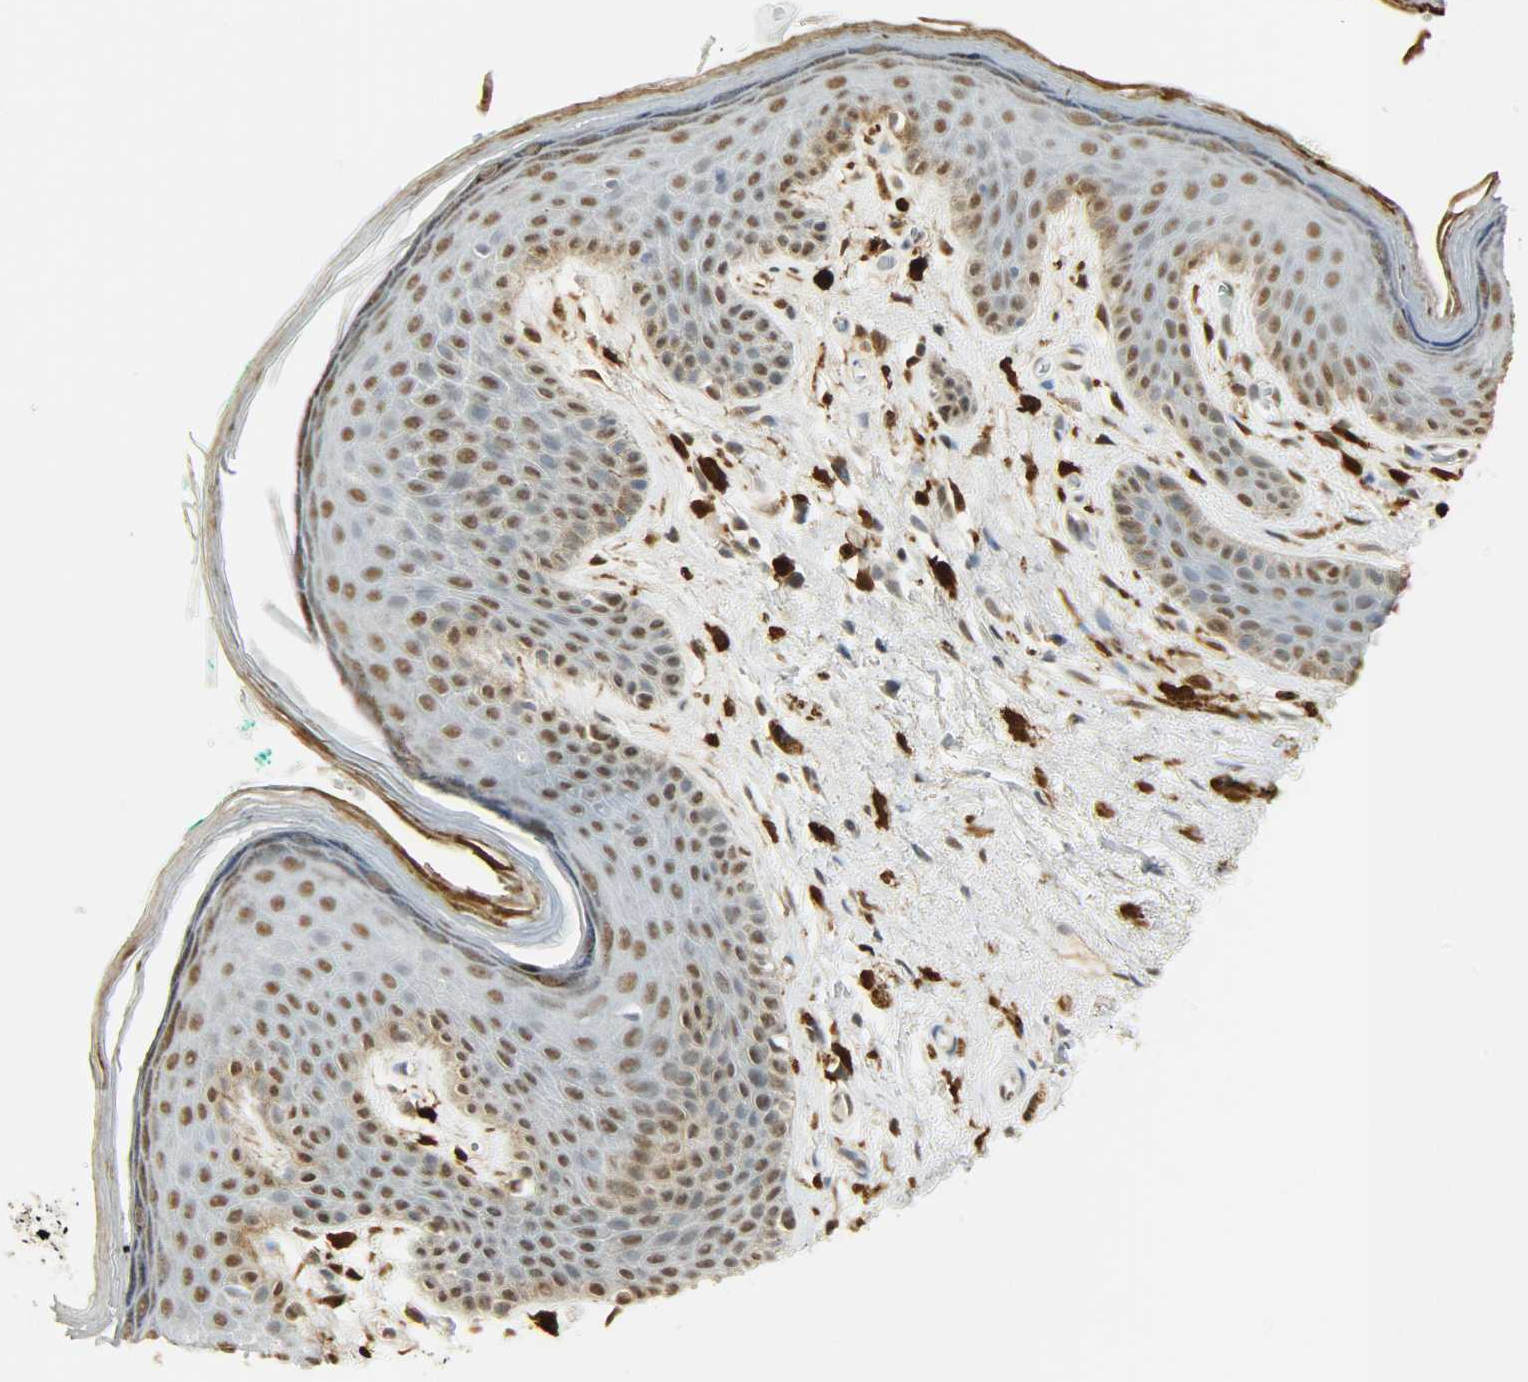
{"staining": {"intensity": "strong", "quantity": ">75%", "location": "nuclear"}, "tissue": "skin", "cell_type": "Epidermal cells", "image_type": "normal", "snomed": [{"axis": "morphology", "description": "Normal tissue, NOS"}, {"axis": "topography", "description": "Anal"}], "caption": "DAB immunohistochemical staining of benign skin reveals strong nuclear protein staining in about >75% of epidermal cells. Using DAB (3,3'-diaminobenzidine) (brown) and hematoxylin (blue) stains, captured at high magnification using brightfield microscopy.", "gene": "NGFR", "patient": {"sex": "male", "age": 74}}